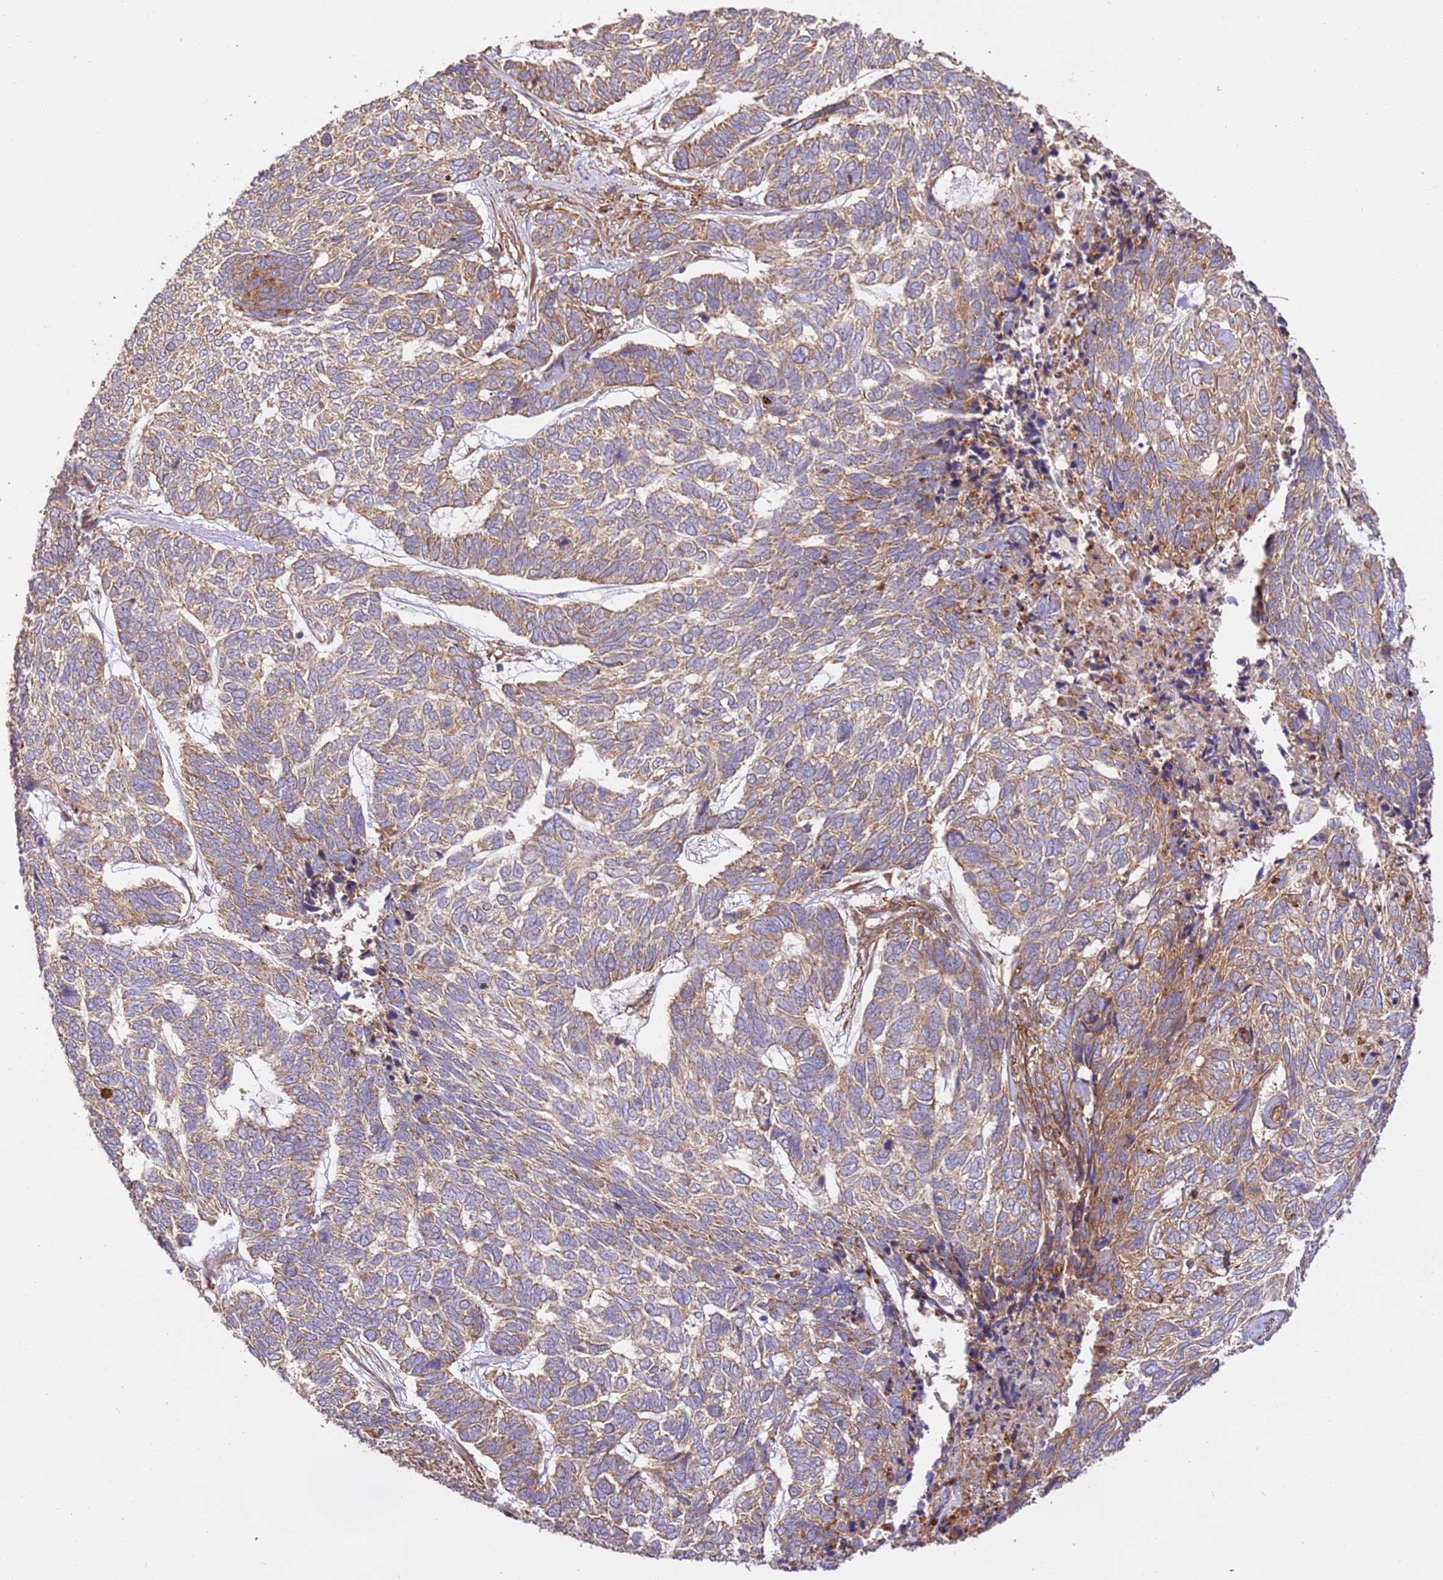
{"staining": {"intensity": "moderate", "quantity": ">75%", "location": "cytoplasmic/membranous"}, "tissue": "skin cancer", "cell_type": "Tumor cells", "image_type": "cancer", "snomed": [{"axis": "morphology", "description": "Basal cell carcinoma"}, {"axis": "topography", "description": "Skin"}], "caption": "Skin cancer stained with immunohistochemistry demonstrates moderate cytoplasmic/membranous positivity in about >75% of tumor cells. Immunohistochemistry (ihc) stains the protein in brown and the nuclei are stained blue.", "gene": "ZBTB39", "patient": {"sex": "female", "age": 65}}